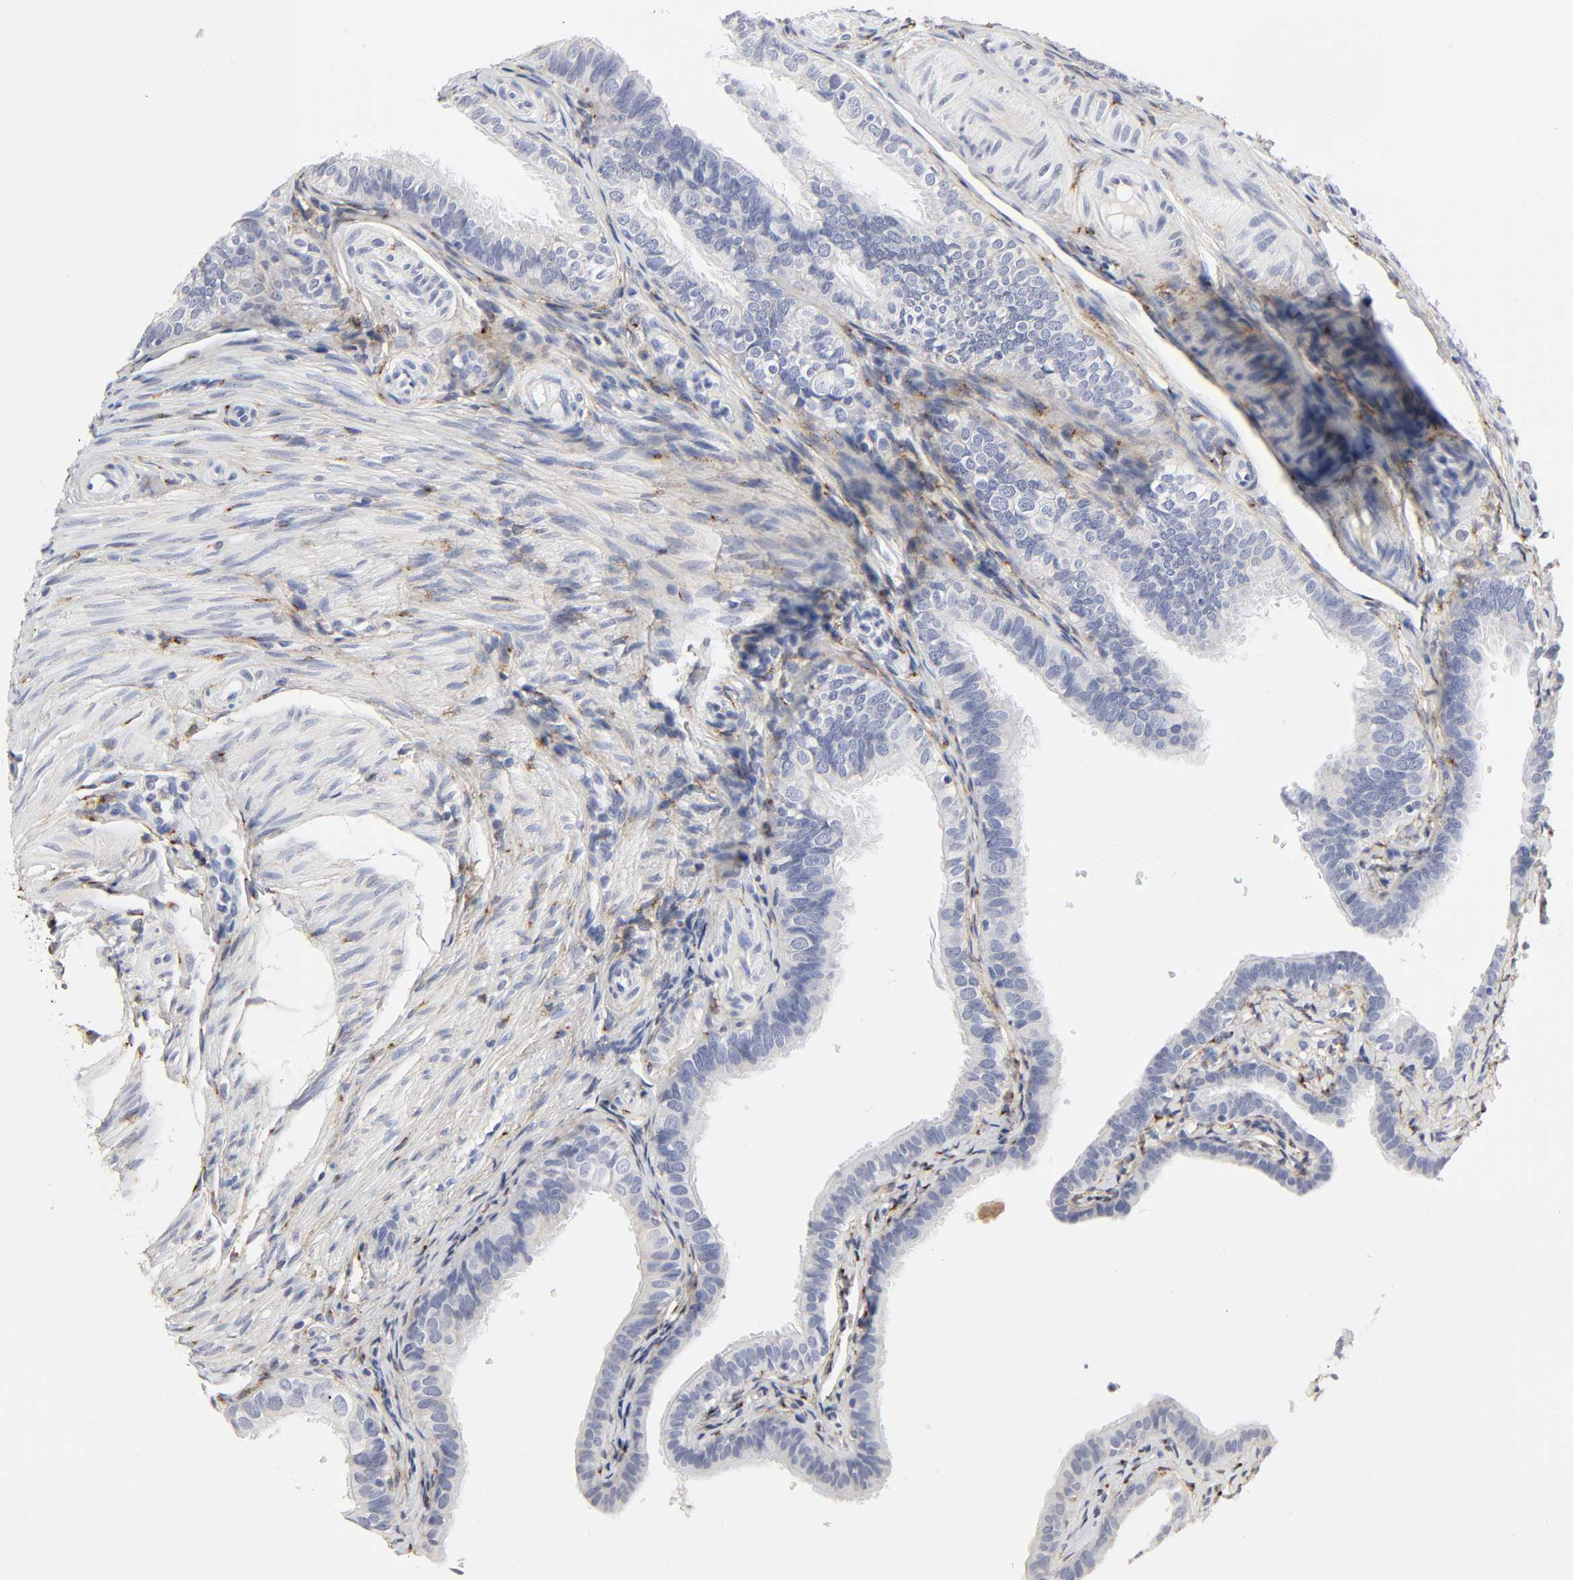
{"staining": {"intensity": "negative", "quantity": "none", "location": "none"}, "tissue": "fallopian tube", "cell_type": "Glandular cells", "image_type": "normal", "snomed": [{"axis": "morphology", "description": "Normal tissue, NOS"}, {"axis": "morphology", "description": "Dermoid, NOS"}, {"axis": "topography", "description": "Fallopian tube"}], "caption": "Glandular cells are negative for protein expression in normal human fallopian tube. (Stains: DAB immunohistochemistry (IHC) with hematoxylin counter stain, Microscopy: brightfield microscopy at high magnification).", "gene": "LRP1", "patient": {"sex": "female", "age": 33}}